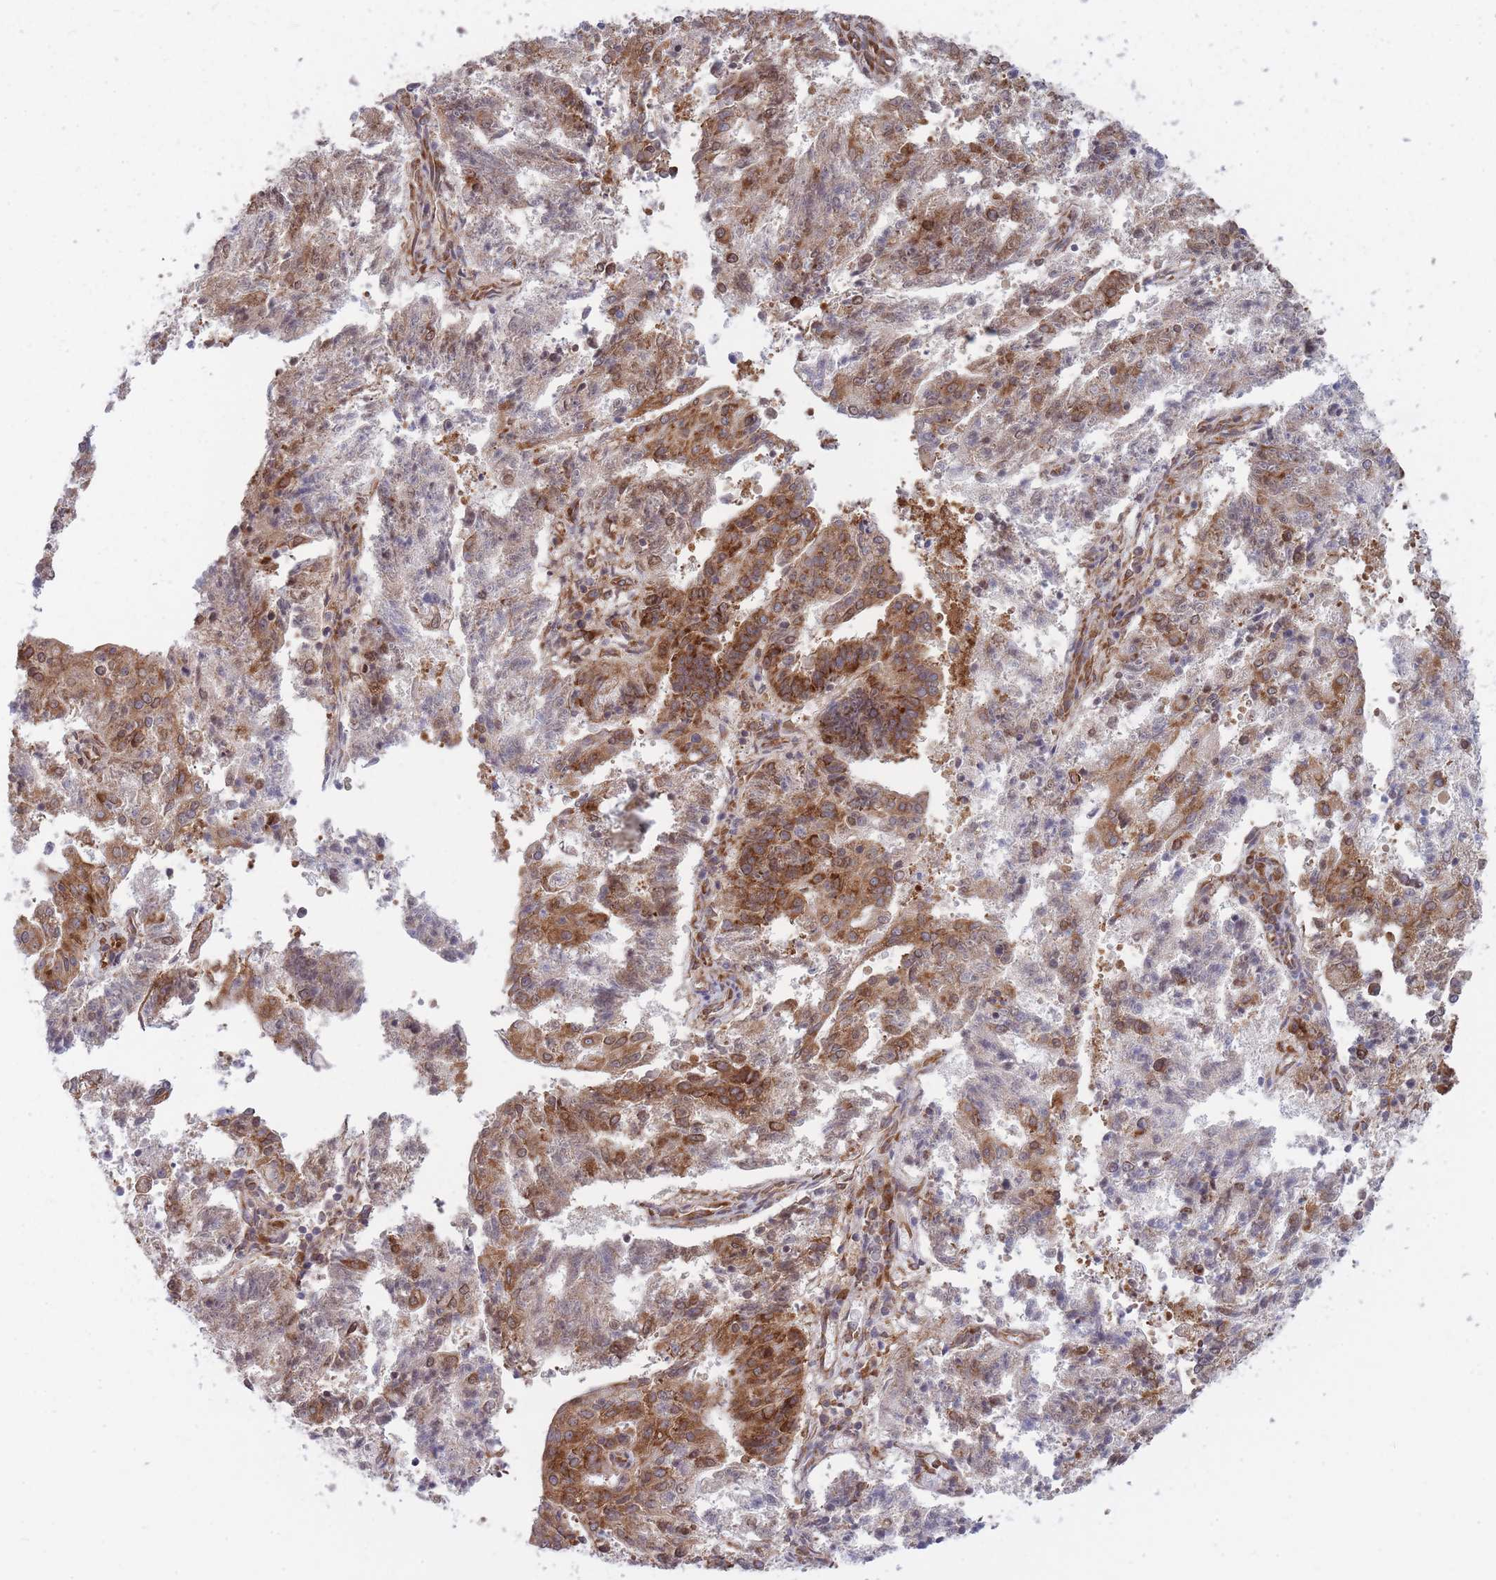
{"staining": {"intensity": "strong", "quantity": ">75%", "location": "cytoplasmic/membranous"}, "tissue": "endometrial cancer", "cell_type": "Tumor cells", "image_type": "cancer", "snomed": [{"axis": "morphology", "description": "Adenocarcinoma, NOS"}, {"axis": "topography", "description": "Endometrium"}], "caption": "Immunohistochemistry histopathology image of neoplastic tissue: endometrial cancer stained using immunohistochemistry shows high levels of strong protein expression localized specifically in the cytoplasmic/membranous of tumor cells, appearing as a cytoplasmic/membranous brown color.", "gene": "CCDC124", "patient": {"sex": "female", "age": 82}}